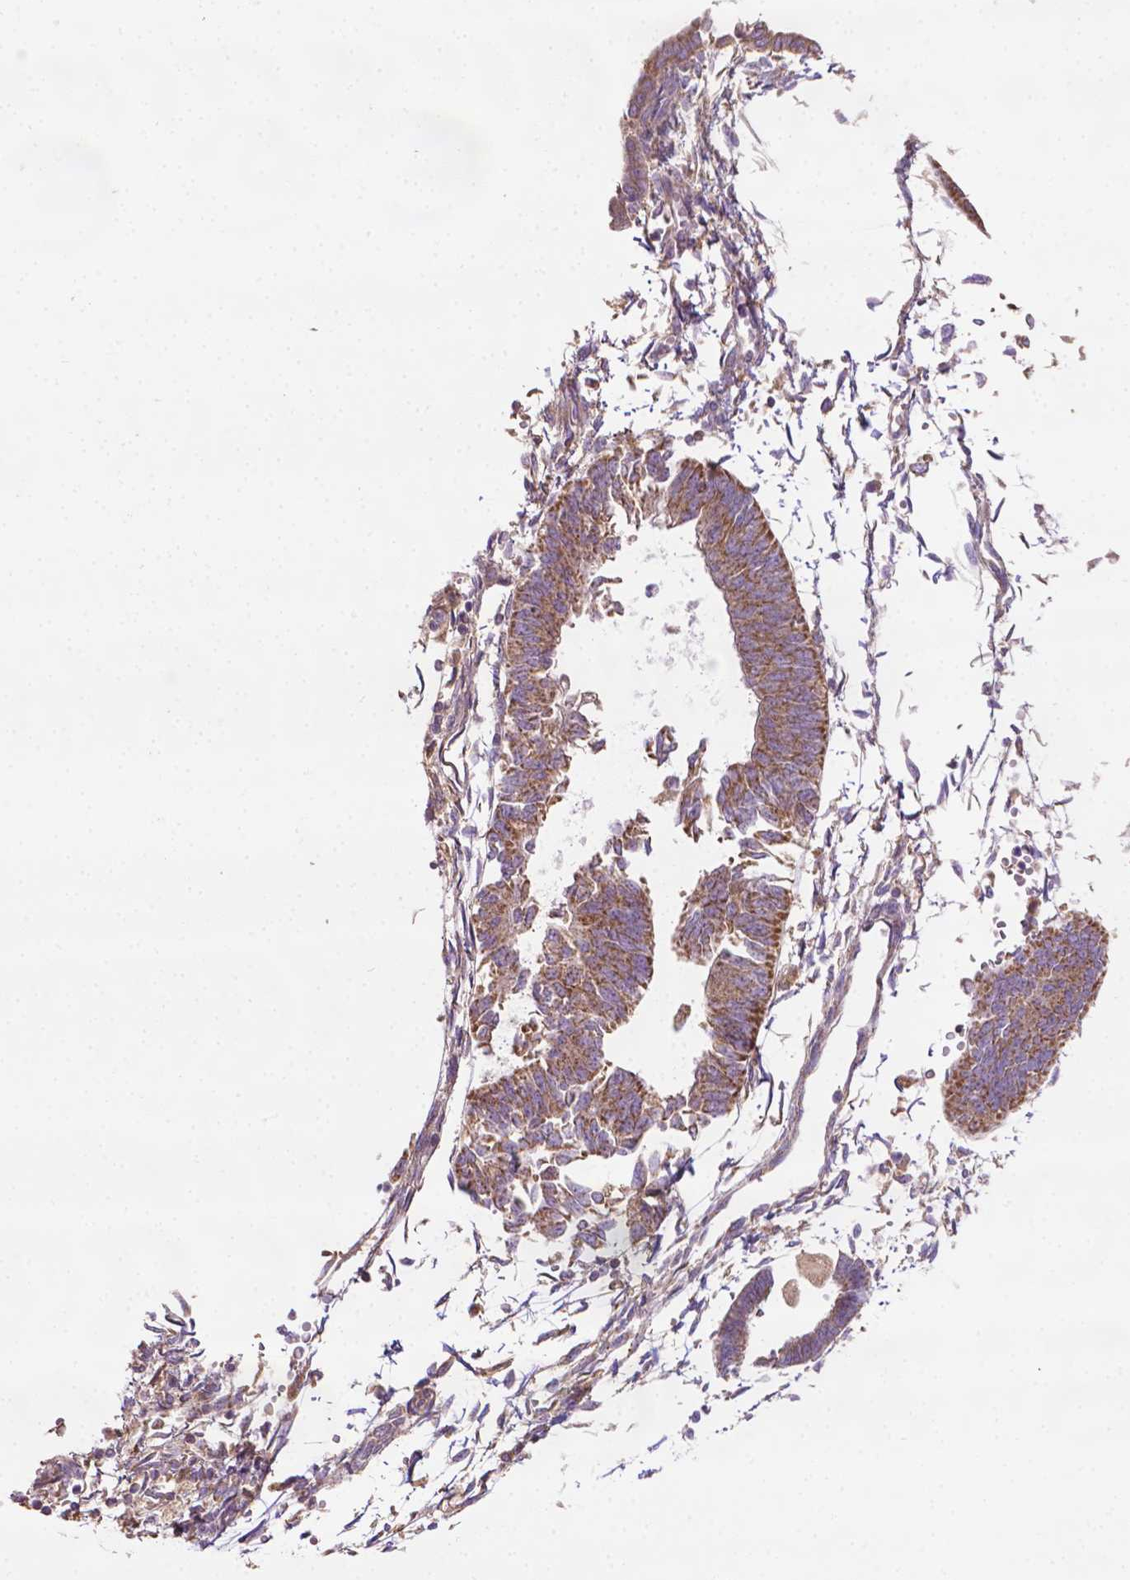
{"staining": {"intensity": "moderate", "quantity": ">75%", "location": "cytoplasmic/membranous"}, "tissue": "endometrial cancer", "cell_type": "Tumor cells", "image_type": "cancer", "snomed": [{"axis": "morphology", "description": "Adenocarcinoma, NOS"}, {"axis": "topography", "description": "Endometrium"}], "caption": "Adenocarcinoma (endometrial) stained with a protein marker displays moderate staining in tumor cells.", "gene": "ILVBL", "patient": {"sex": "female", "age": 65}}